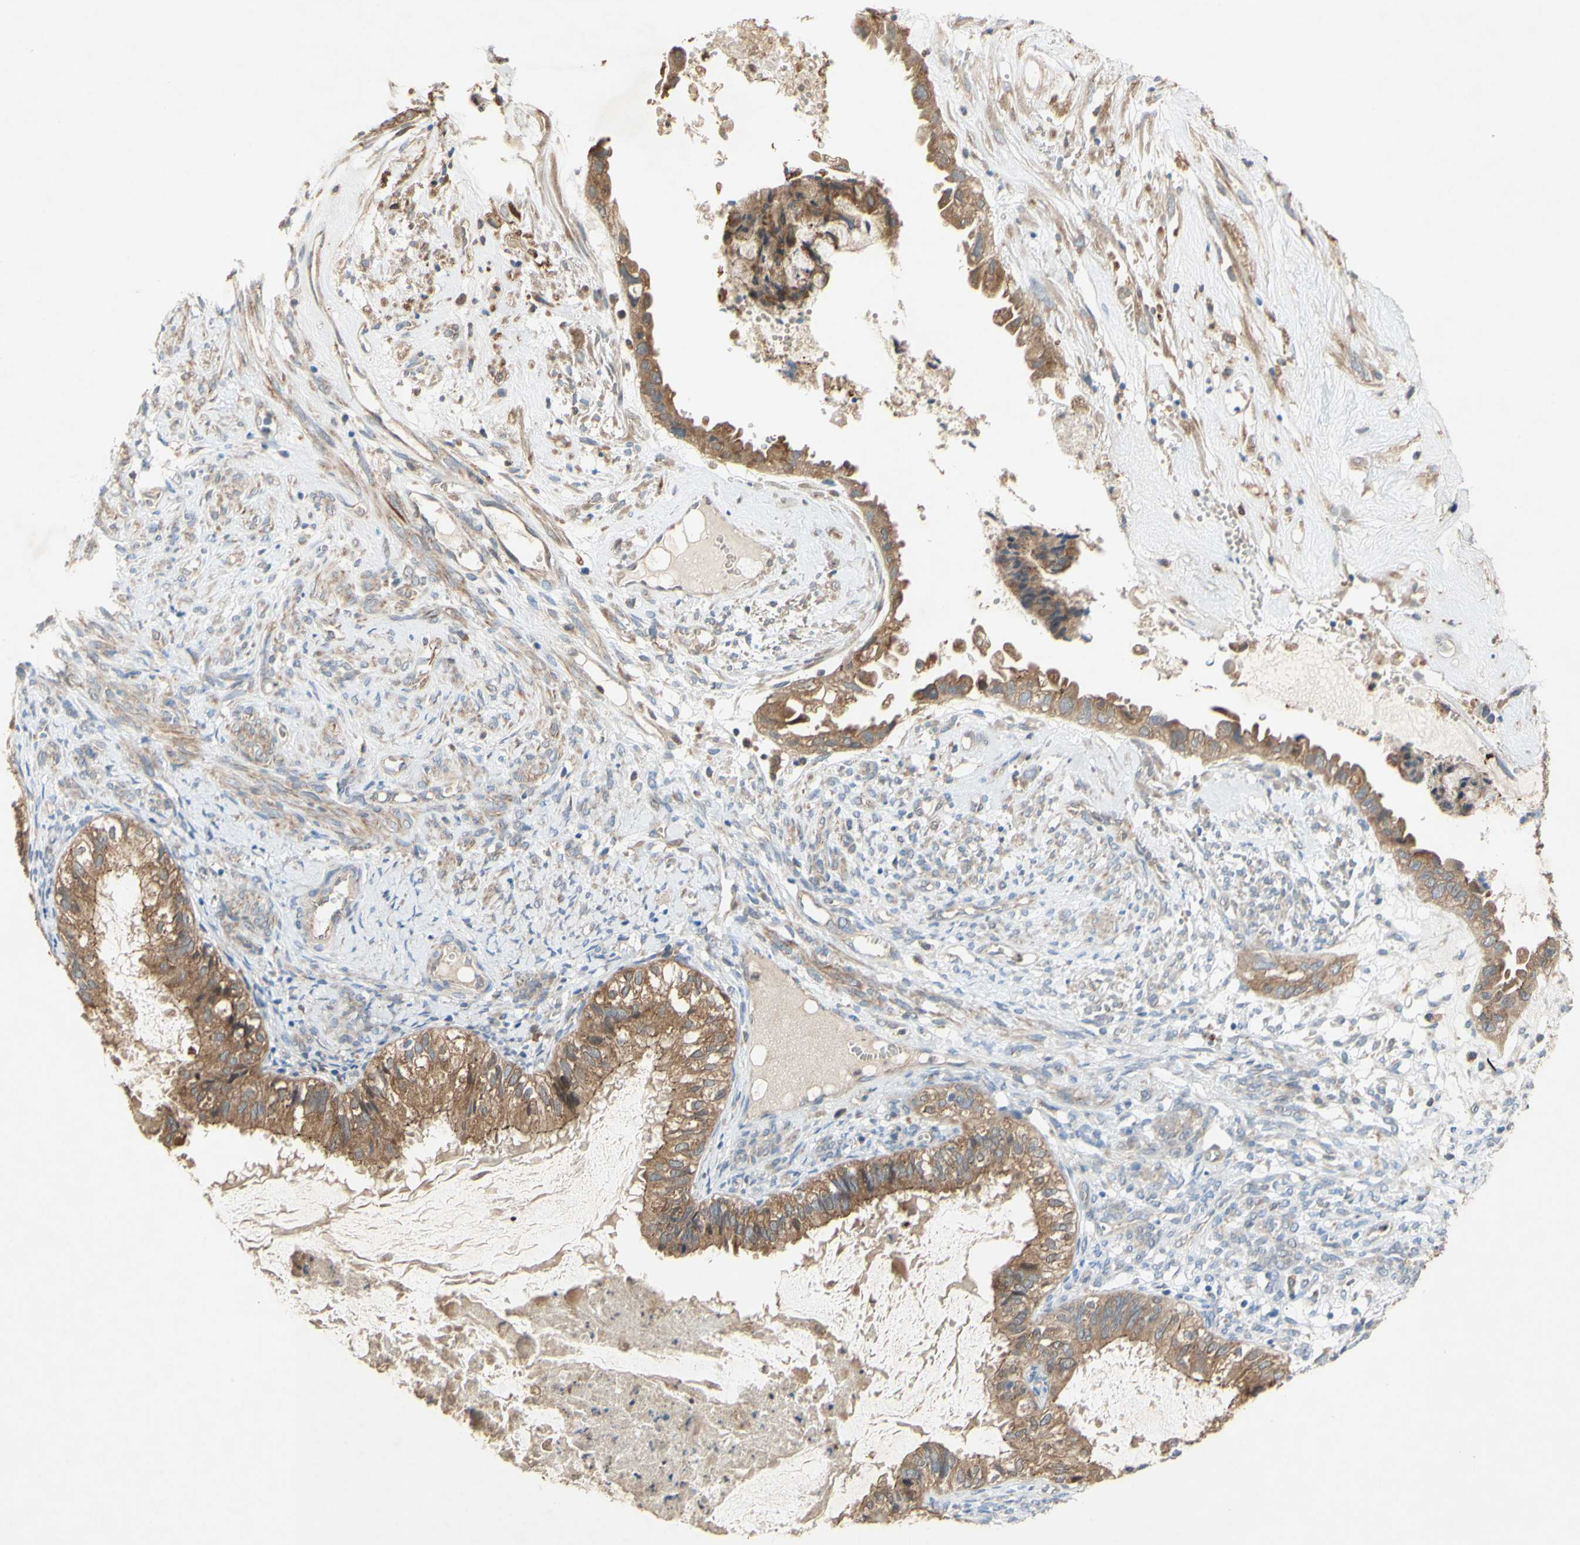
{"staining": {"intensity": "moderate", "quantity": ">75%", "location": "cytoplasmic/membranous"}, "tissue": "cervical cancer", "cell_type": "Tumor cells", "image_type": "cancer", "snomed": [{"axis": "morphology", "description": "Normal tissue, NOS"}, {"axis": "morphology", "description": "Adenocarcinoma, NOS"}, {"axis": "topography", "description": "Cervix"}, {"axis": "topography", "description": "Endometrium"}], "caption": "DAB immunohistochemical staining of cervical cancer reveals moderate cytoplasmic/membranous protein positivity in about >75% of tumor cells.", "gene": "PDGFB", "patient": {"sex": "female", "age": 86}}